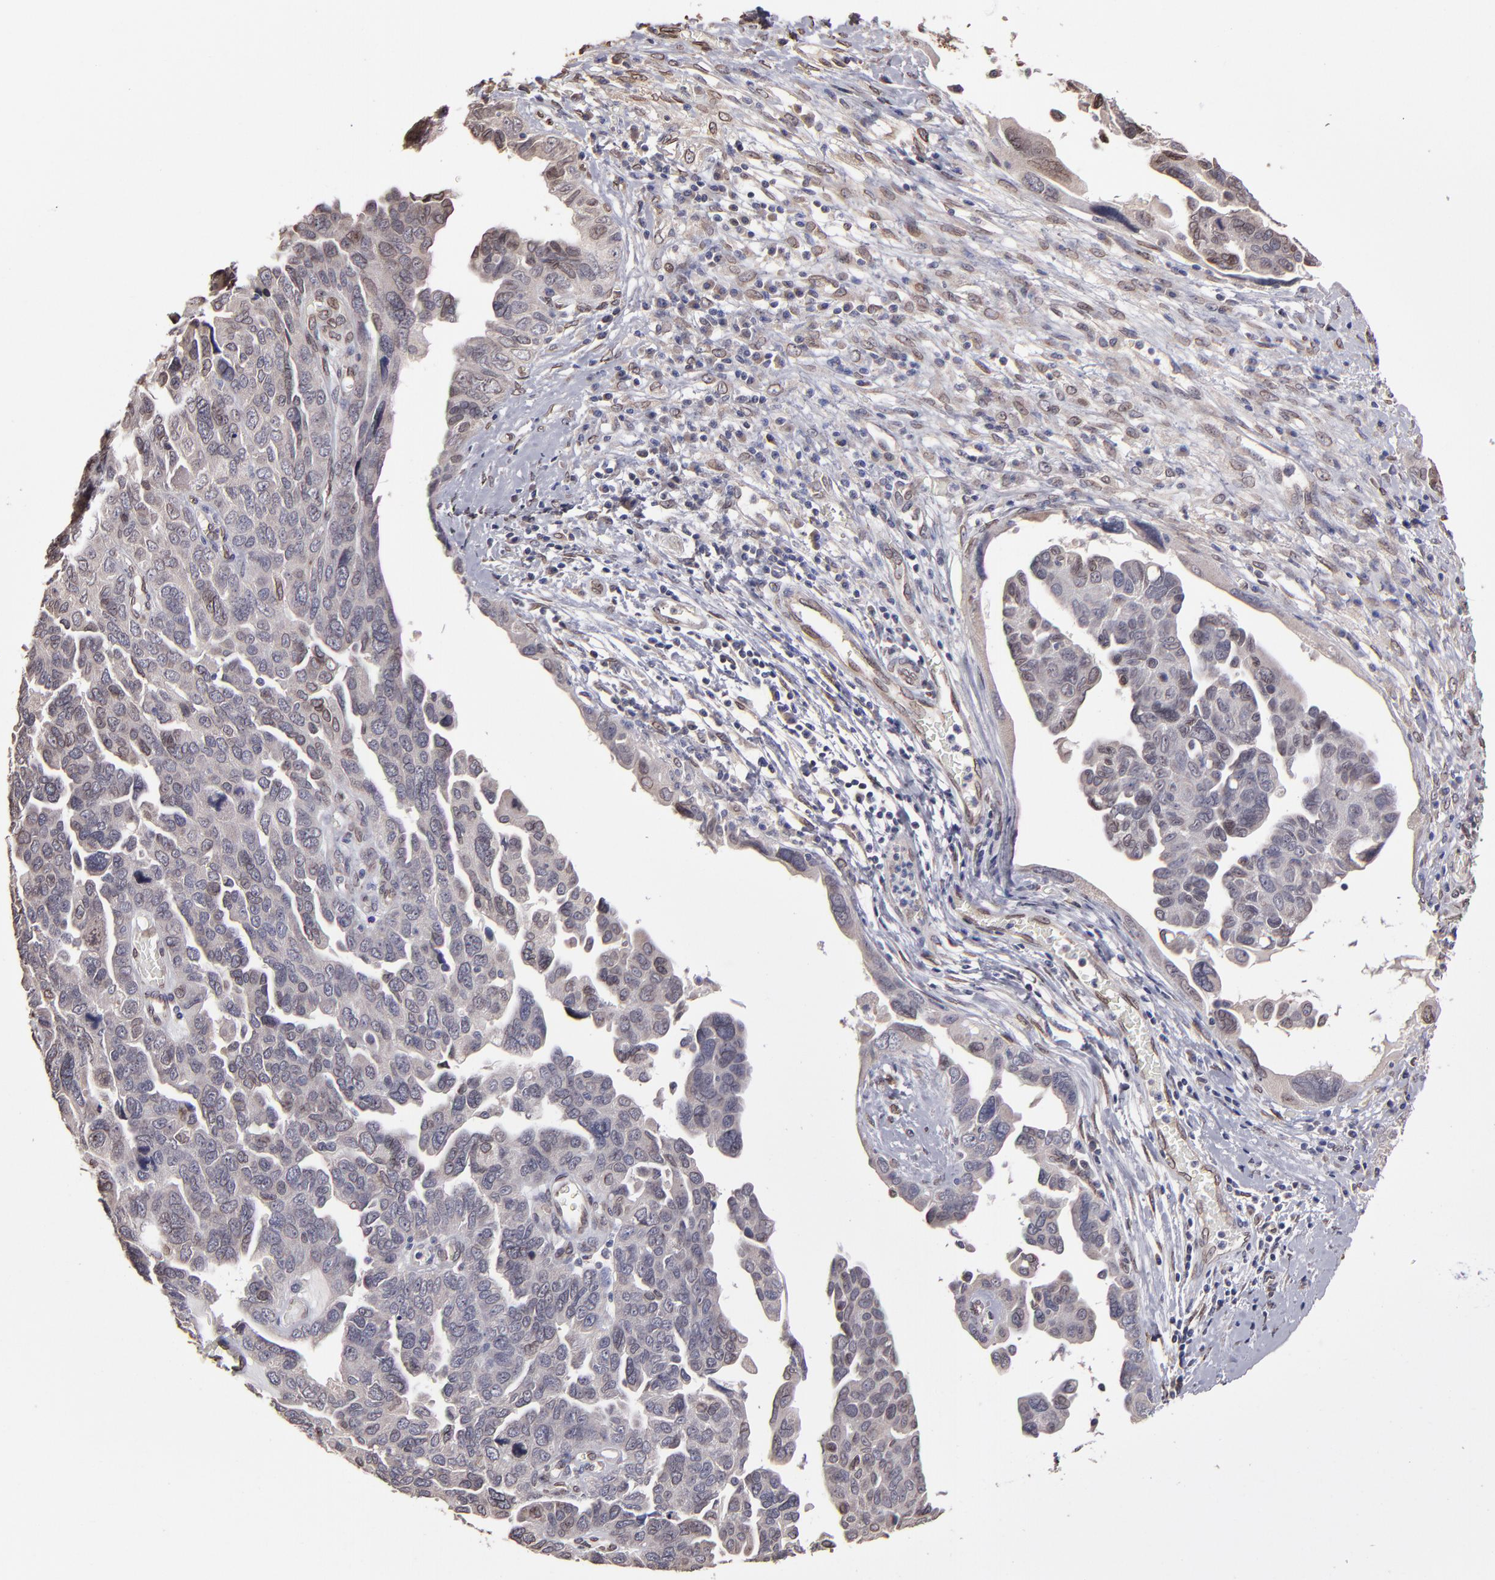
{"staining": {"intensity": "weak", "quantity": "<25%", "location": "cytoplasmic/membranous,nuclear"}, "tissue": "ovarian cancer", "cell_type": "Tumor cells", "image_type": "cancer", "snomed": [{"axis": "morphology", "description": "Cystadenocarcinoma, serous, NOS"}, {"axis": "topography", "description": "Ovary"}], "caption": "Immunohistochemistry (IHC) photomicrograph of neoplastic tissue: human ovarian cancer stained with DAB (3,3'-diaminobenzidine) reveals no significant protein positivity in tumor cells.", "gene": "PUM3", "patient": {"sex": "female", "age": 64}}